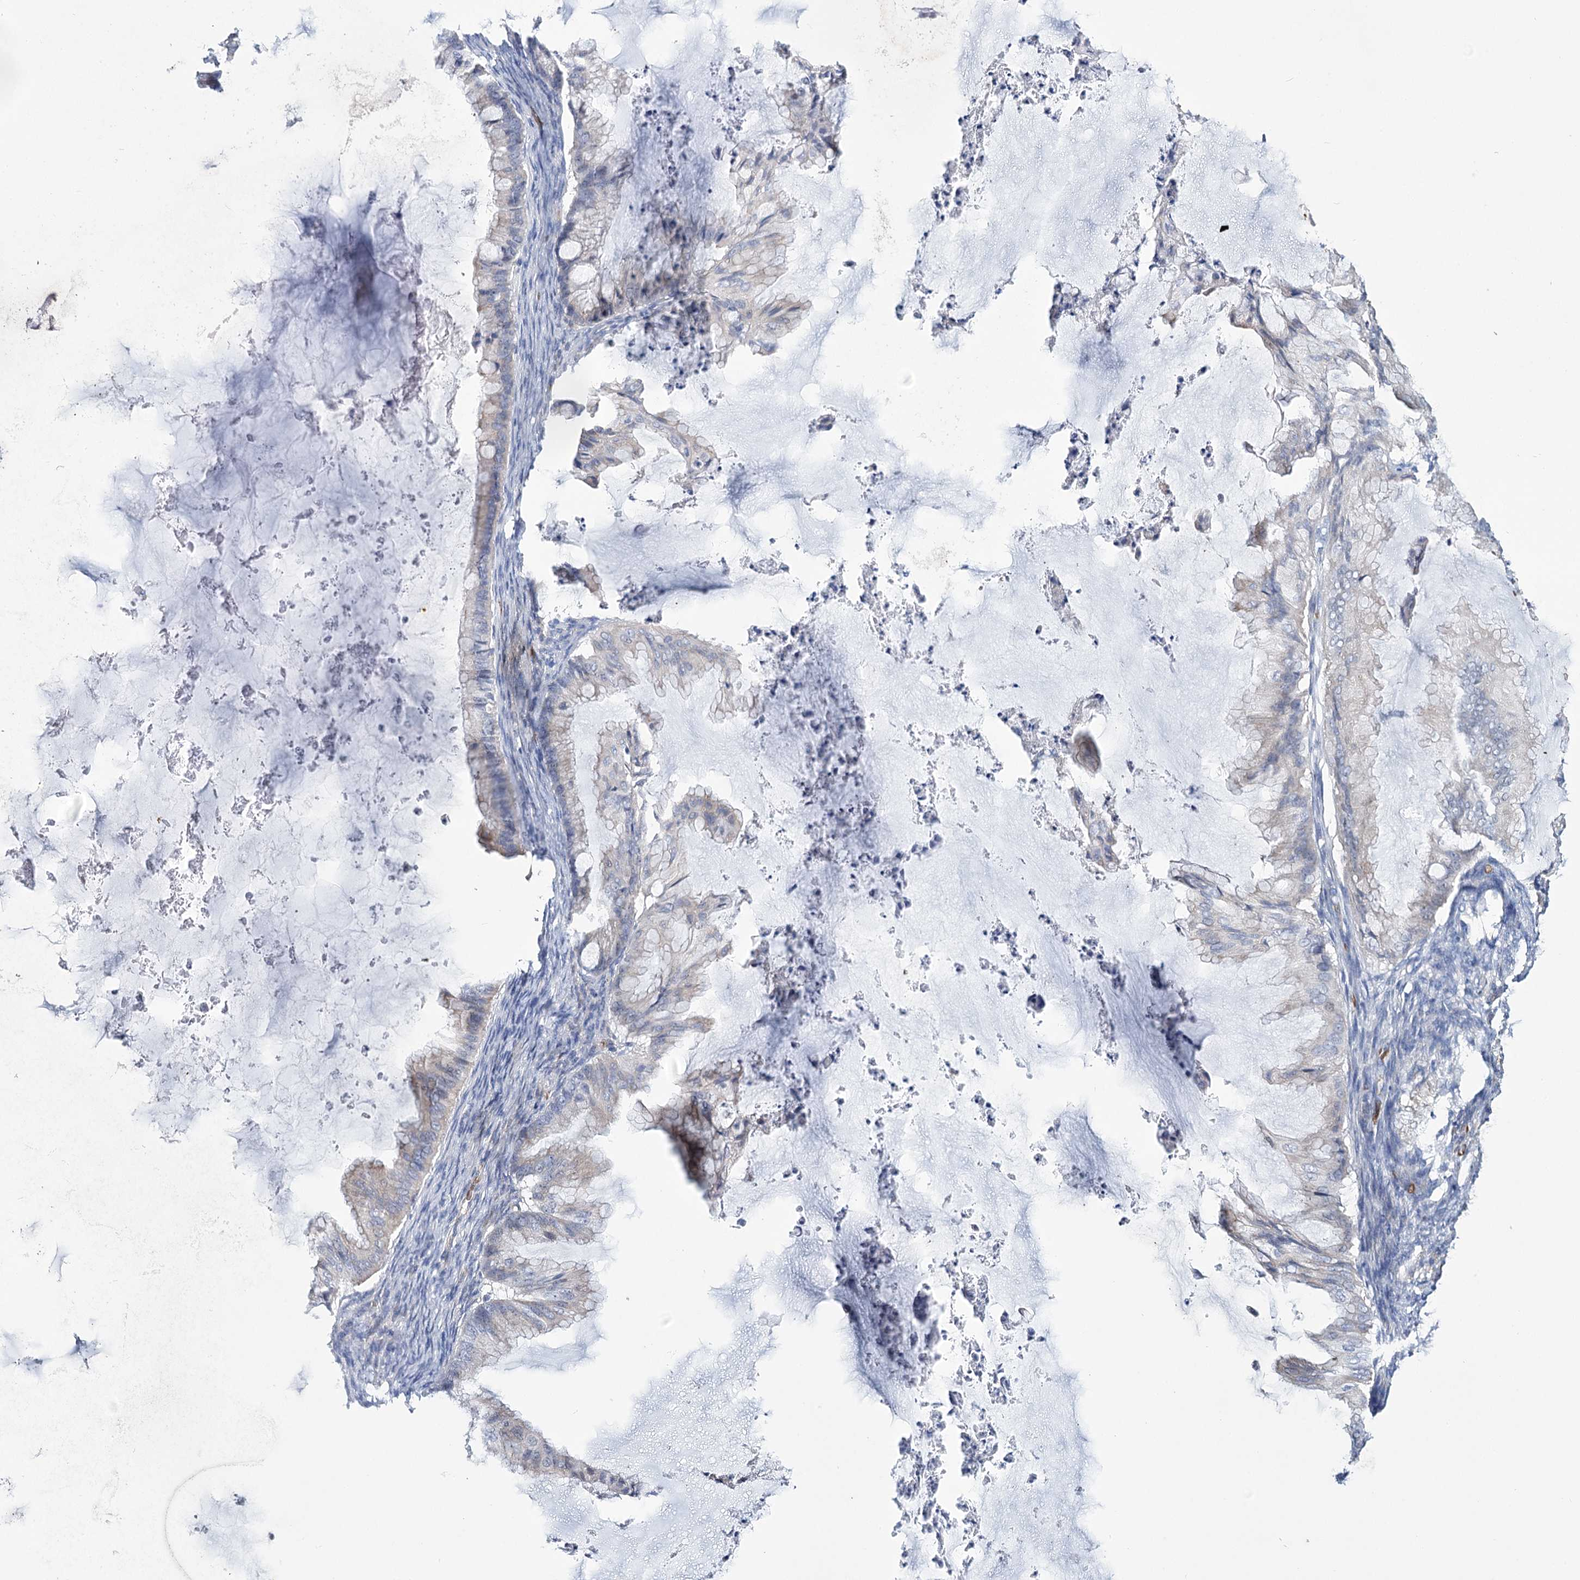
{"staining": {"intensity": "negative", "quantity": "none", "location": "none"}, "tissue": "ovarian cancer", "cell_type": "Tumor cells", "image_type": "cancer", "snomed": [{"axis": "morphology", "description": "Cystadenocarcinoma, mucinous, NOS"}, {"axis": "topography", "description": "Ovary"}], "caption": "DAB immunohistochemical staining of ovarian mucinous cystadenocarcinoma shows no significant staining in tumor cells.", "gene": "GBF1", "patient": {"sex": "female", "age": 71}}